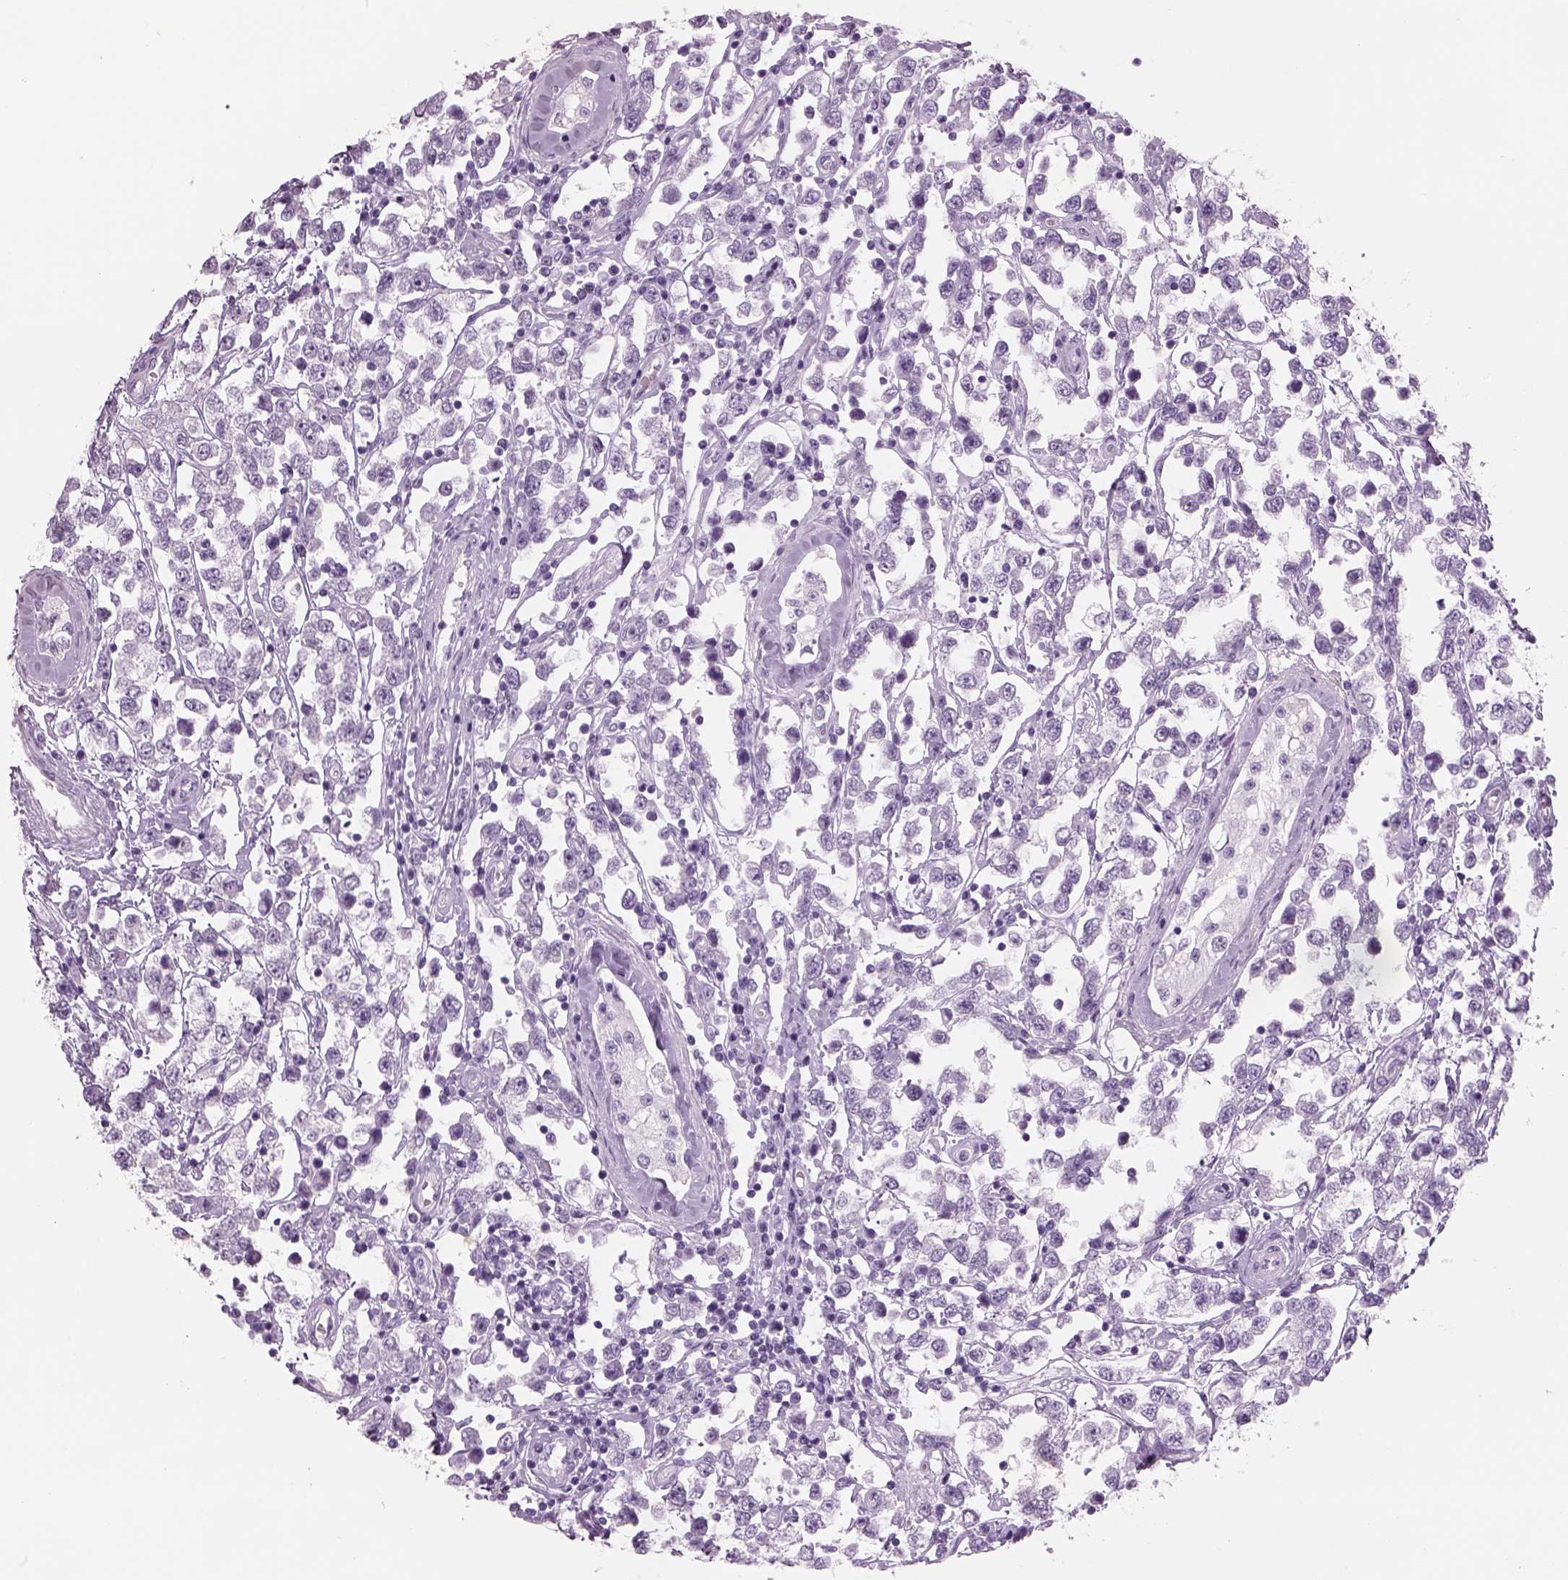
{"staining": {"intensity": "negative", "quantity": "none", "location": "none"}, "tissue": "testis cancer", "cell_type": "Tumor cells", "image_type": "cancer", "snomed": [{"axis": "morphology", "description": "Seminoma, NOS"}, {"axis": "topography", "description": "Testis"}], "caption": "Human testis cancer stained for a protein using immunohistochemistry (IHC) demonstrates no positivity in tumor cells.", "gene": "RHO", "patient": {"sex": "male", "age": 34}}